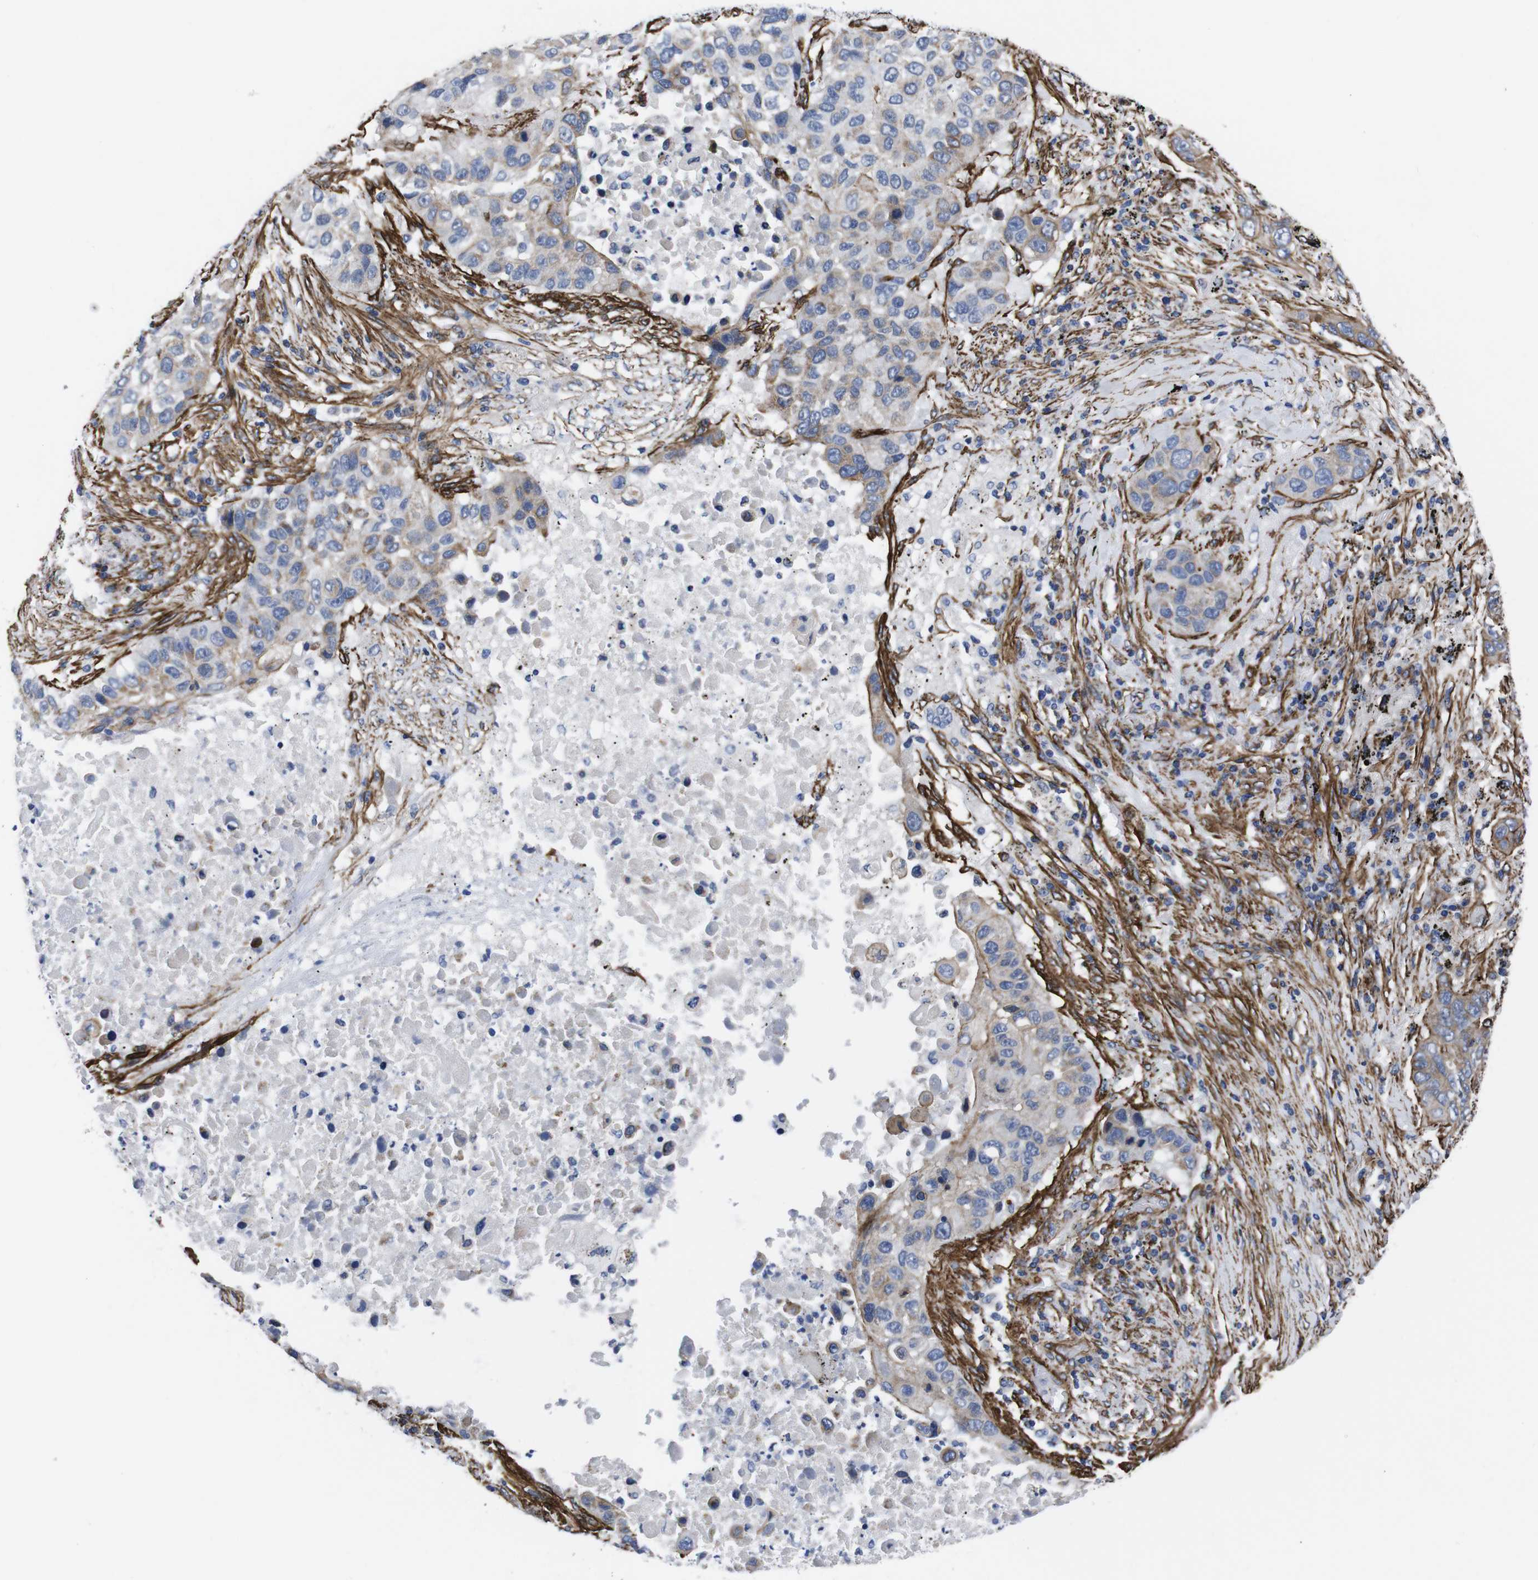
{"staining": {"intensity": "weak", "quantity": ">75%", "location": "cytoplasmic/membranous"}, "tissue": "lung cancer", "cell_type": "Tumor cells", "image_type": "cancer", "snomed": [{"axis": "morphology", "description": "Squamous cell carcinoma, NOS"}, {"axis": "topography", "description": "Lung"}], "caption": "IHC (DAB (3,3'-diaminobenzidine)) staining of human lung cancer displays weak cytoplasmic/membranous protein staining in approximately >75% of tumor cells.", "gene": "WNT10A", "patient": {"sex": "male", "age": 57}}